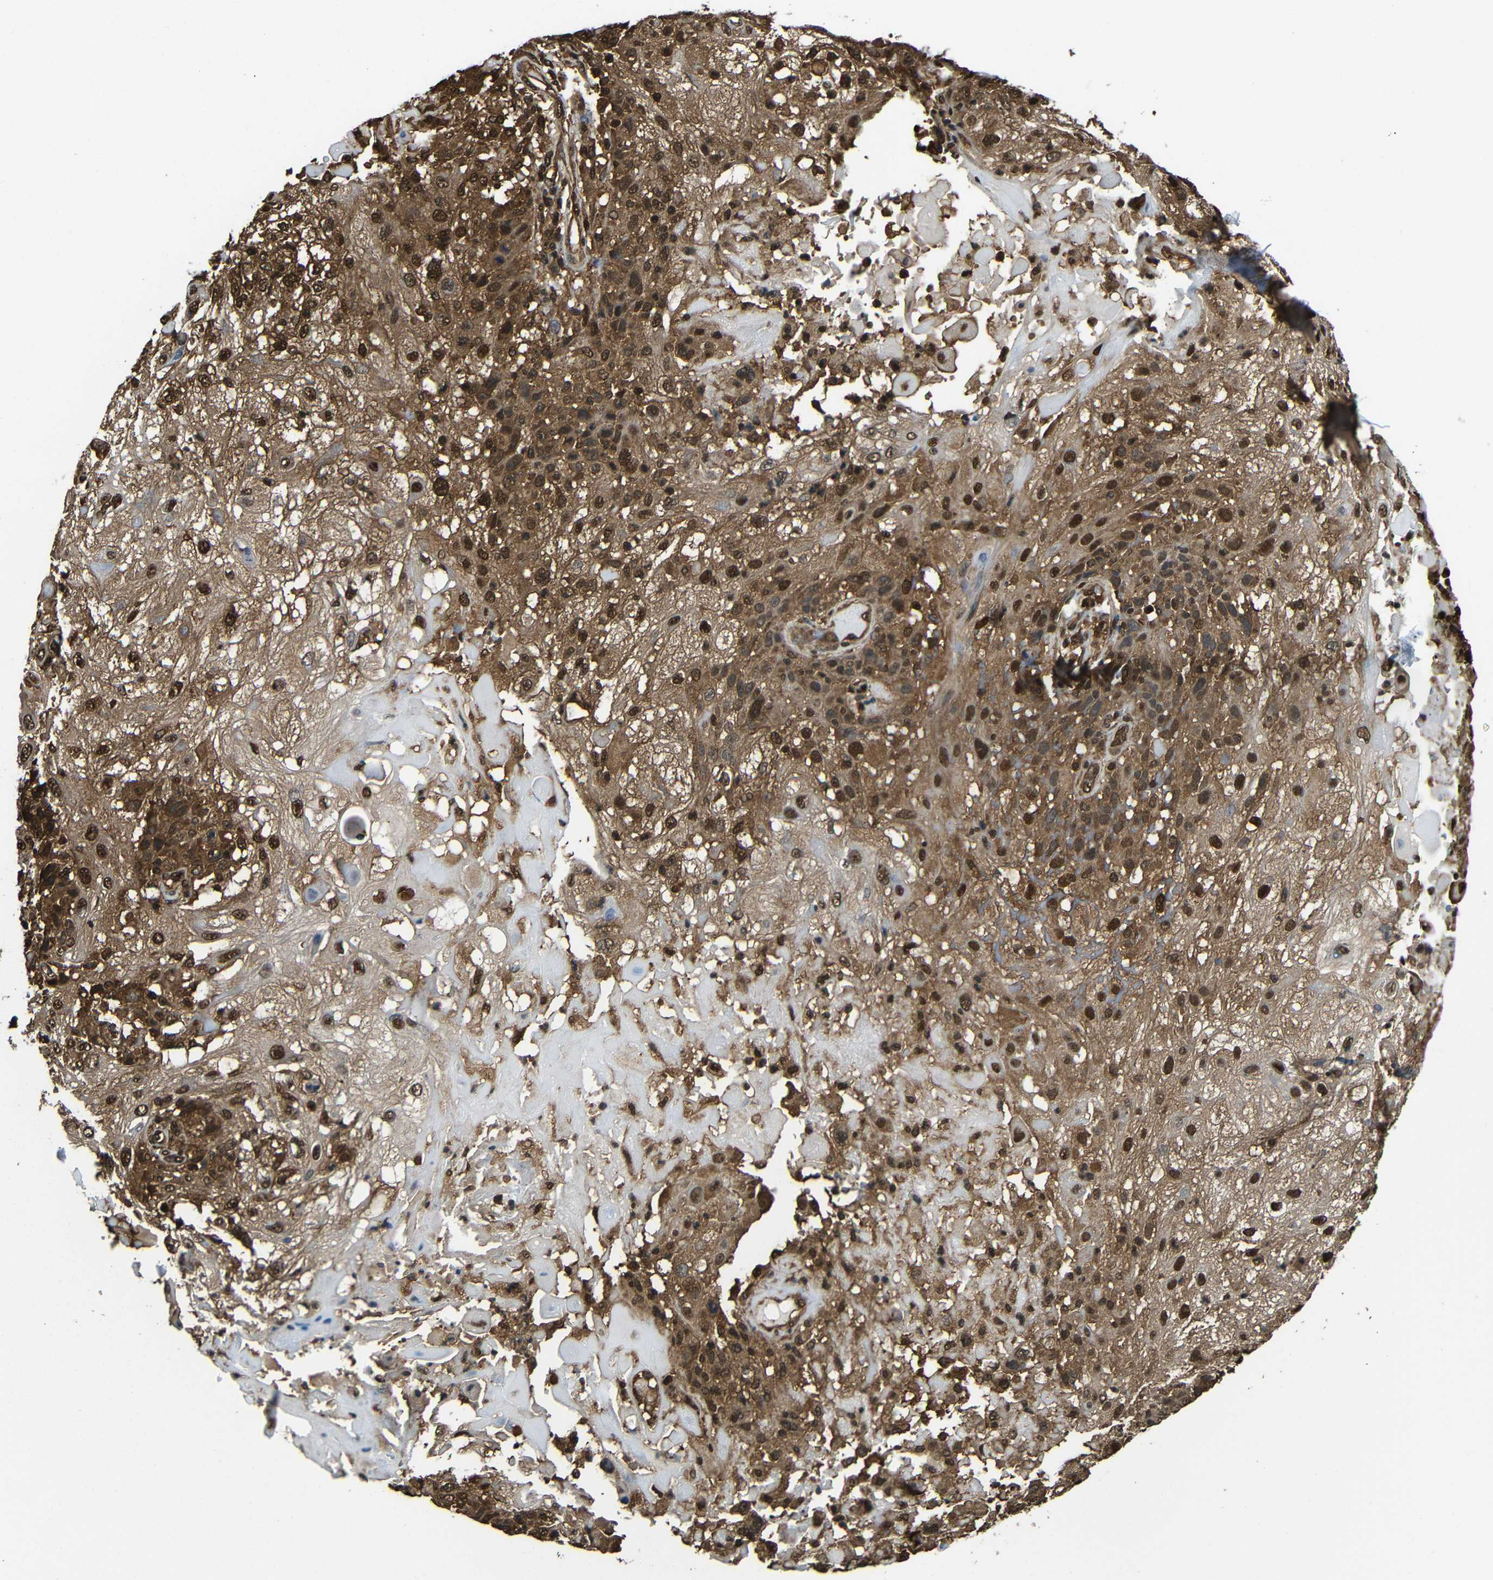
{"staining": {"intensity": "strong", "quantity": ">75%", "location": "cytoplasmic/membranous,nuclear"}, "tissue": "skin cancer", "cell_type": "Tumor cells", "image_type": "cancer", "snomed": [{"axis": "morphology", "description": "Normal tissue, NOS"}, {"axis": "morphology", "description": "Squamous cell carcinoma, NOS"}, {"axis": "topography", "description": "Skin"}], "caption": "Human skin cancer (squamous cell carcinoma) stained with a protein marker displays strong staining in tumor cells.", "gene": "VCP", "patient": {"sex": "female", "age": 83}}